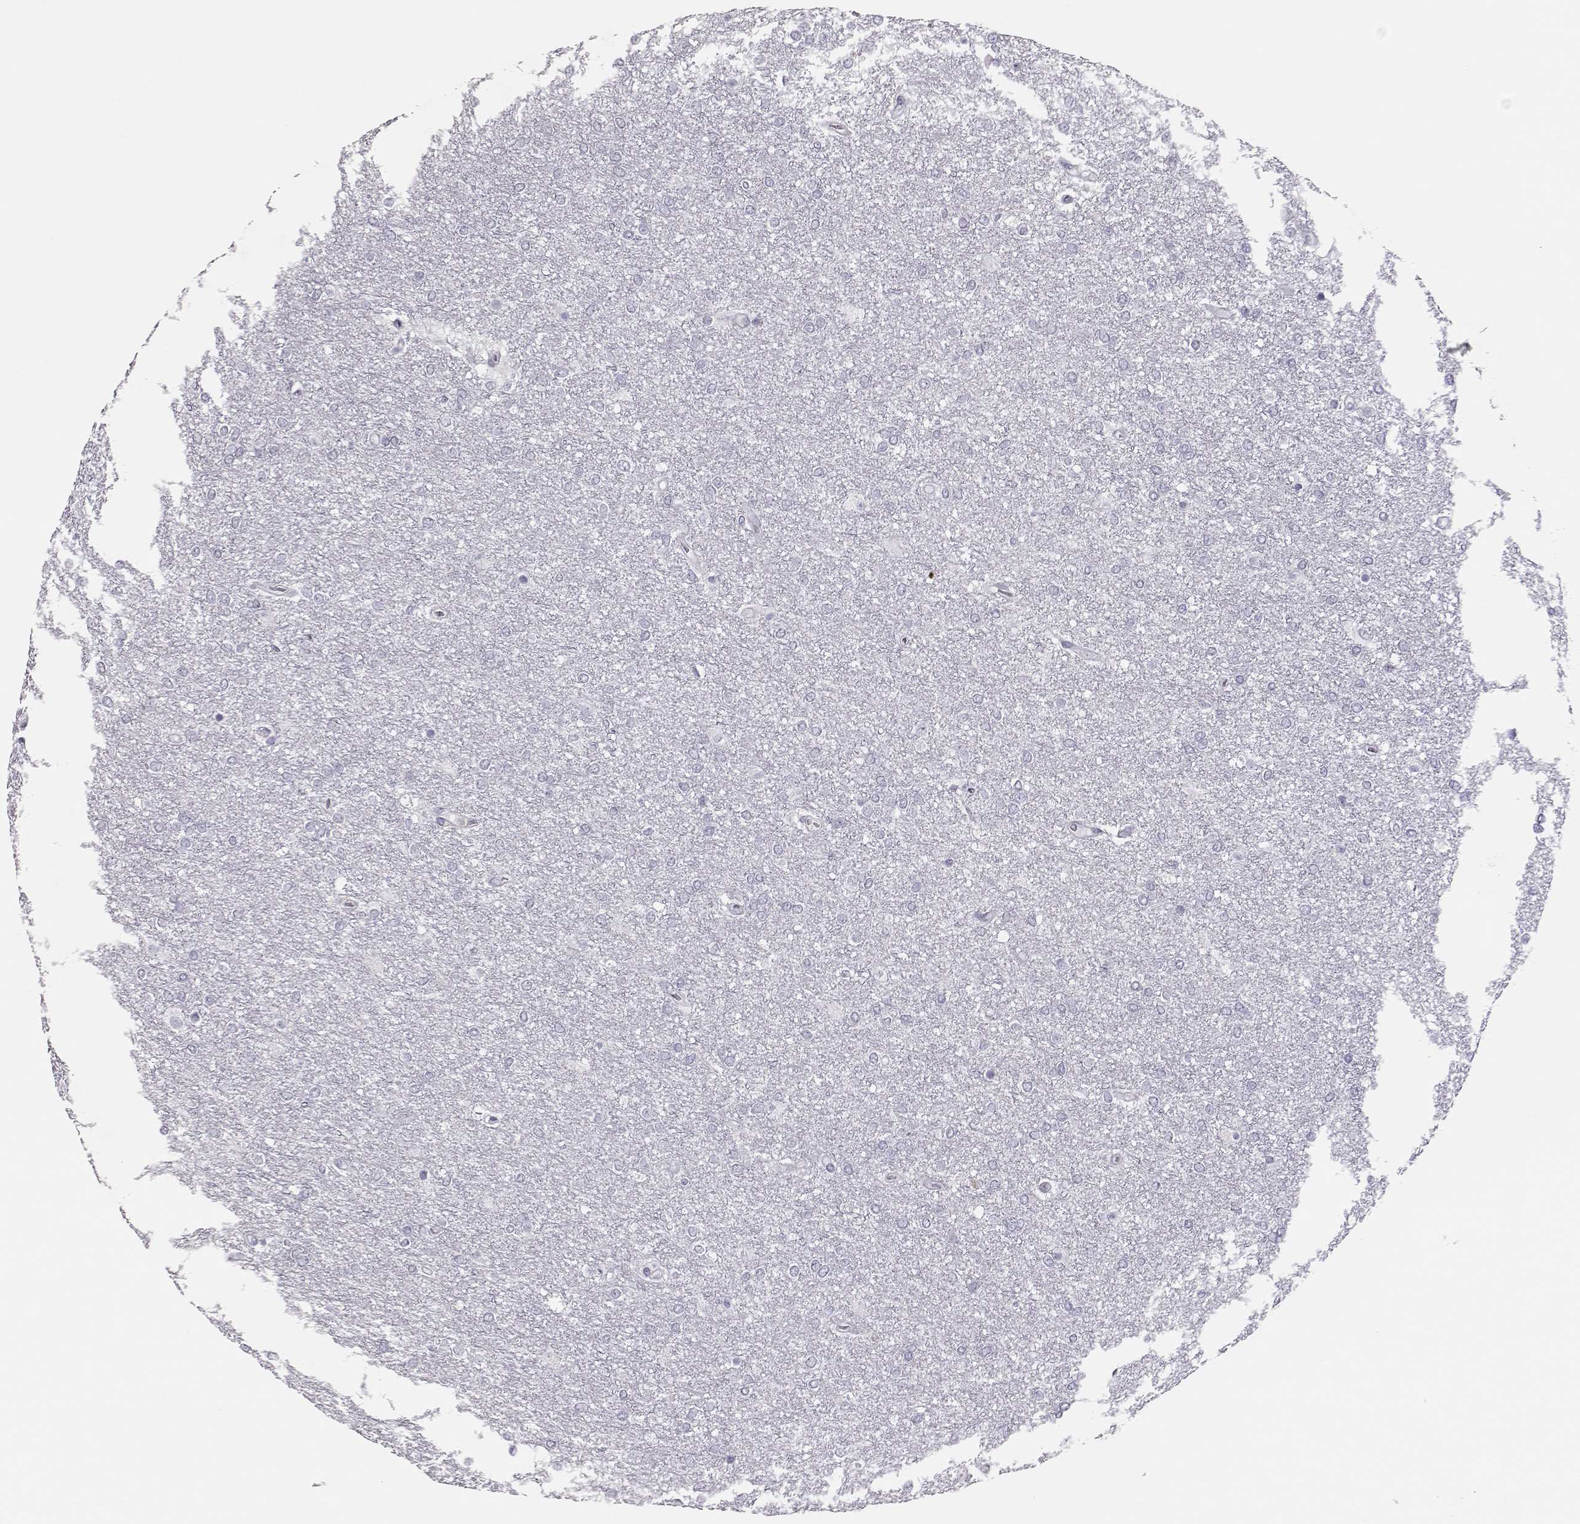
{"staining": {"intensity": "negative", "quantity": "none", "location": "none"}, "tissue": "glioma", "cell_type": "Tumor cells", "image_type": "cancer", "snomed": [{"axis": "morphology", "description": "Glioma, malignant, High grade"}, {"axis": "topography", "description": "Brain"}], "caption": "High-grade glioma (malignant) was stained to show a protein in brown. There is no significant expression in tumor cells.", "gene": "SGO1", "patient": {"sex": "female", "age": 61}}